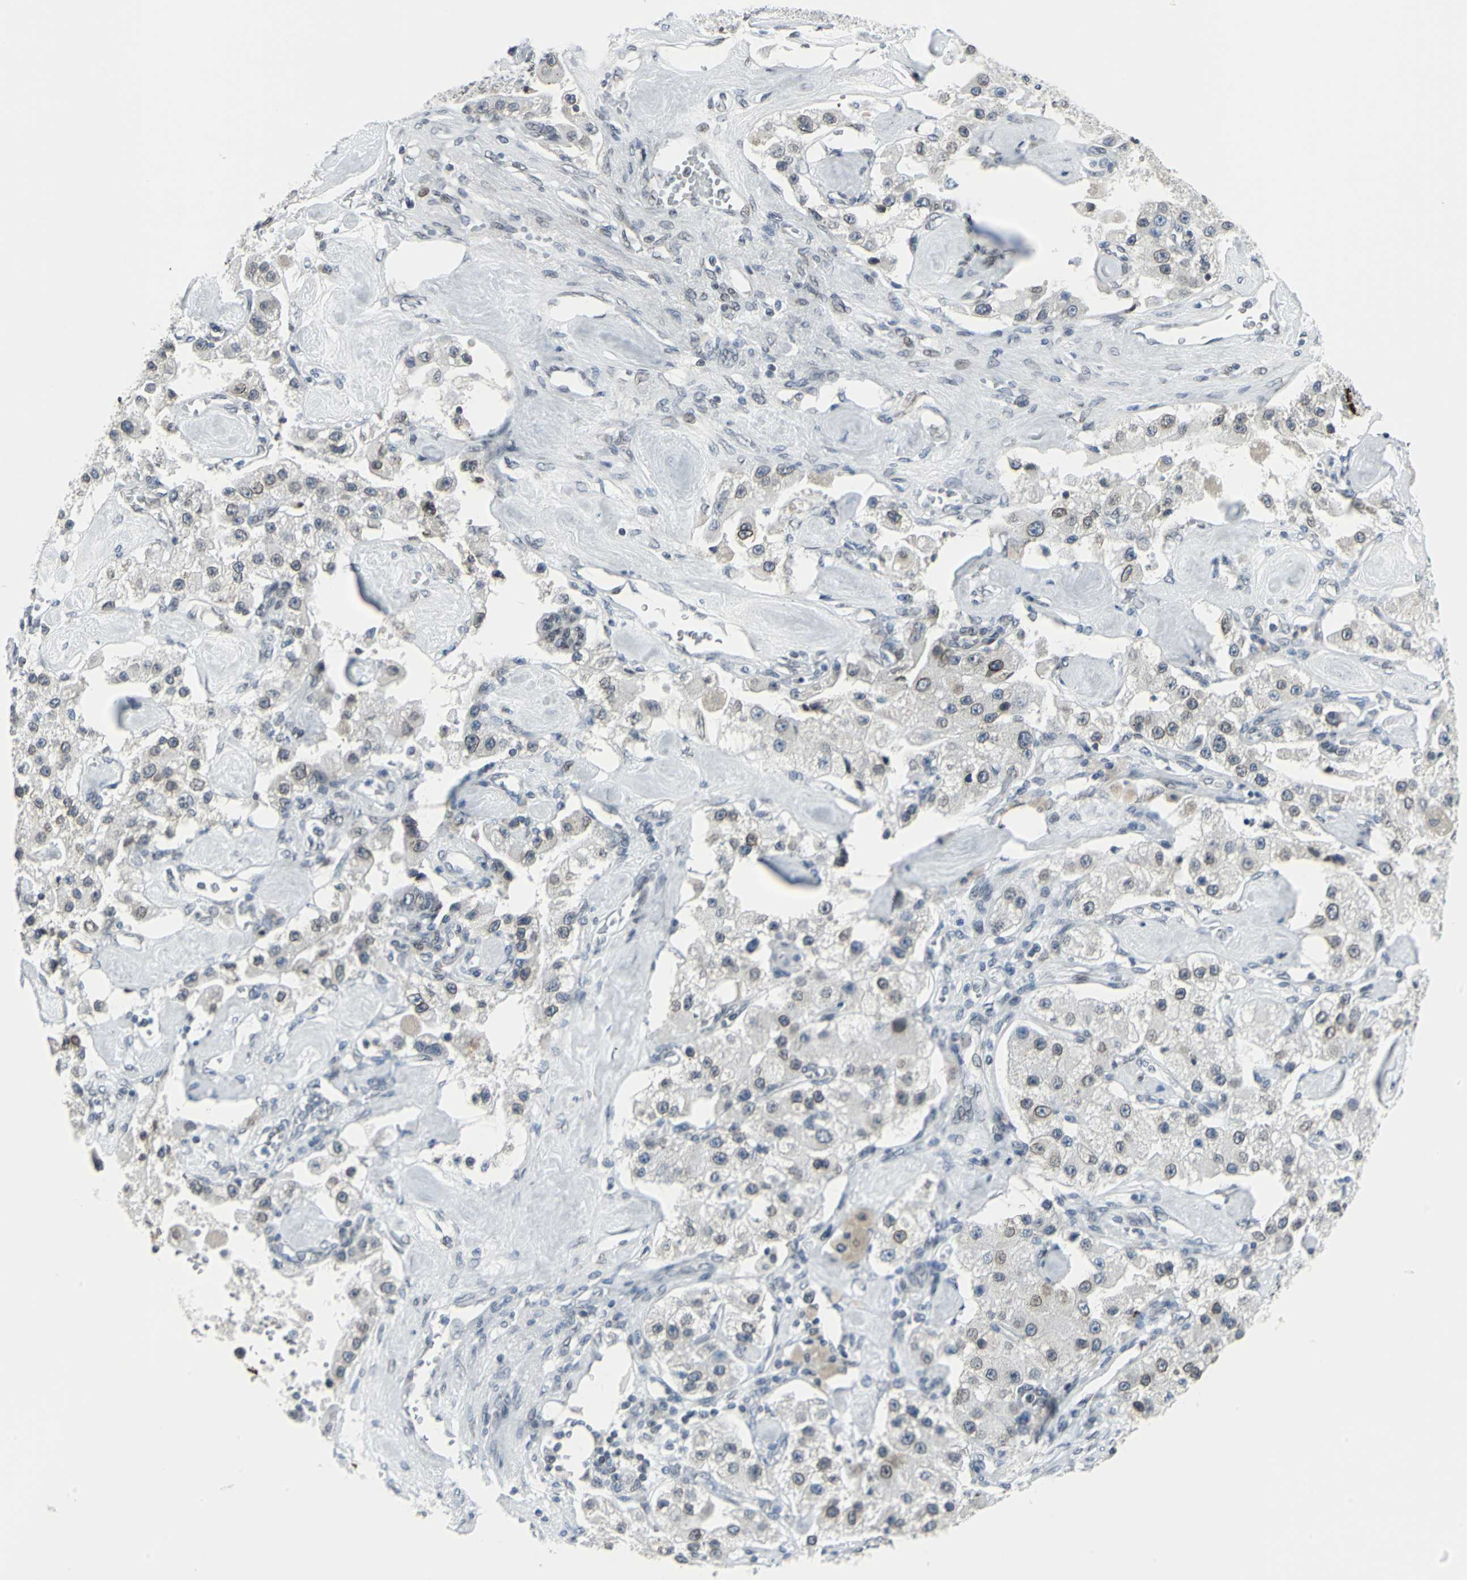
{"staining": {"intensity": "weak", "quantity": "25%-75%", "location": "cytoplasmic/membranous,nuclear"}, "tissue": "carcinoid", "cell_type": "Tumor cells", "image_type": "cancer", "snomed": [{"axis": "morphology", "description": "Carcinoid, malignant, NOS"}, {"axis": "topography", "description": "Pancreas"}], "caption": "This histopathology image displays immunohistochemistry staining of human malignant carcinoid, with low weak cytoplasmic/membranous and nuclear staining in about 25%-75% of tumor cells.", "gene": "SNUPN", "patient": {"sex": "male", "age": 41}}